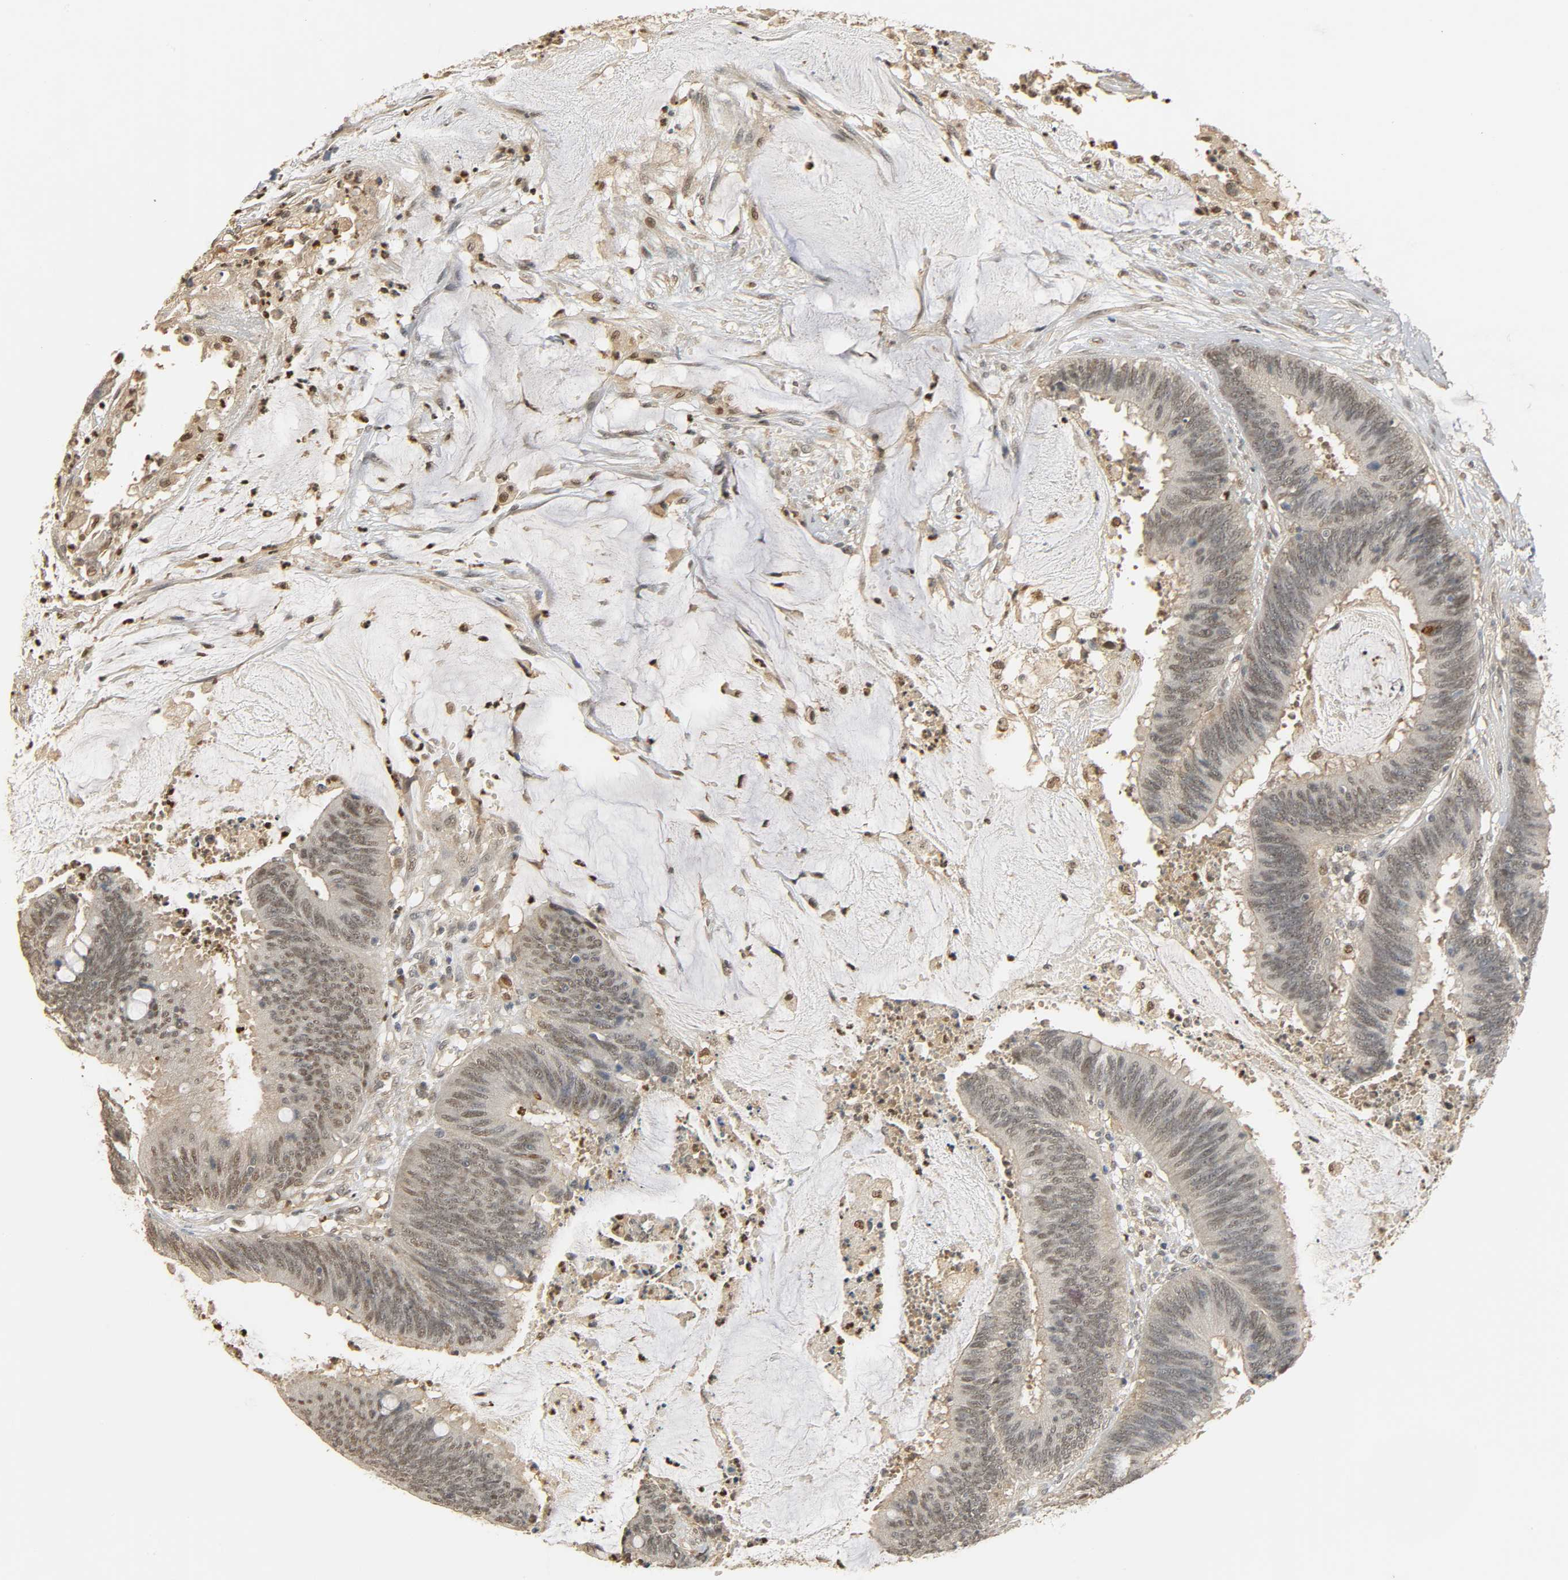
{"staining": {"intensity": "negative", "quantity": "none", "location": "none"}, "tissue": "colorectal cancer", "cell_type": "Tumor cells", "image_type": "cancer", "snomed": [{"axis": "morphology", "description": "Adenocarcinoma, NOS"}, {"axis": "topography", "description": "Rectum"}], "caption": "Immunohistochemistry photomicrograph of neoplastic tissue: adenocarcinoma (colorectal) stained with DAB (3,3'-diaminobenzidine) shows no significant protein positivity in tumor cells.", "gene": "ZFPM2", "patient": {"sex": "female", "age": 66}}